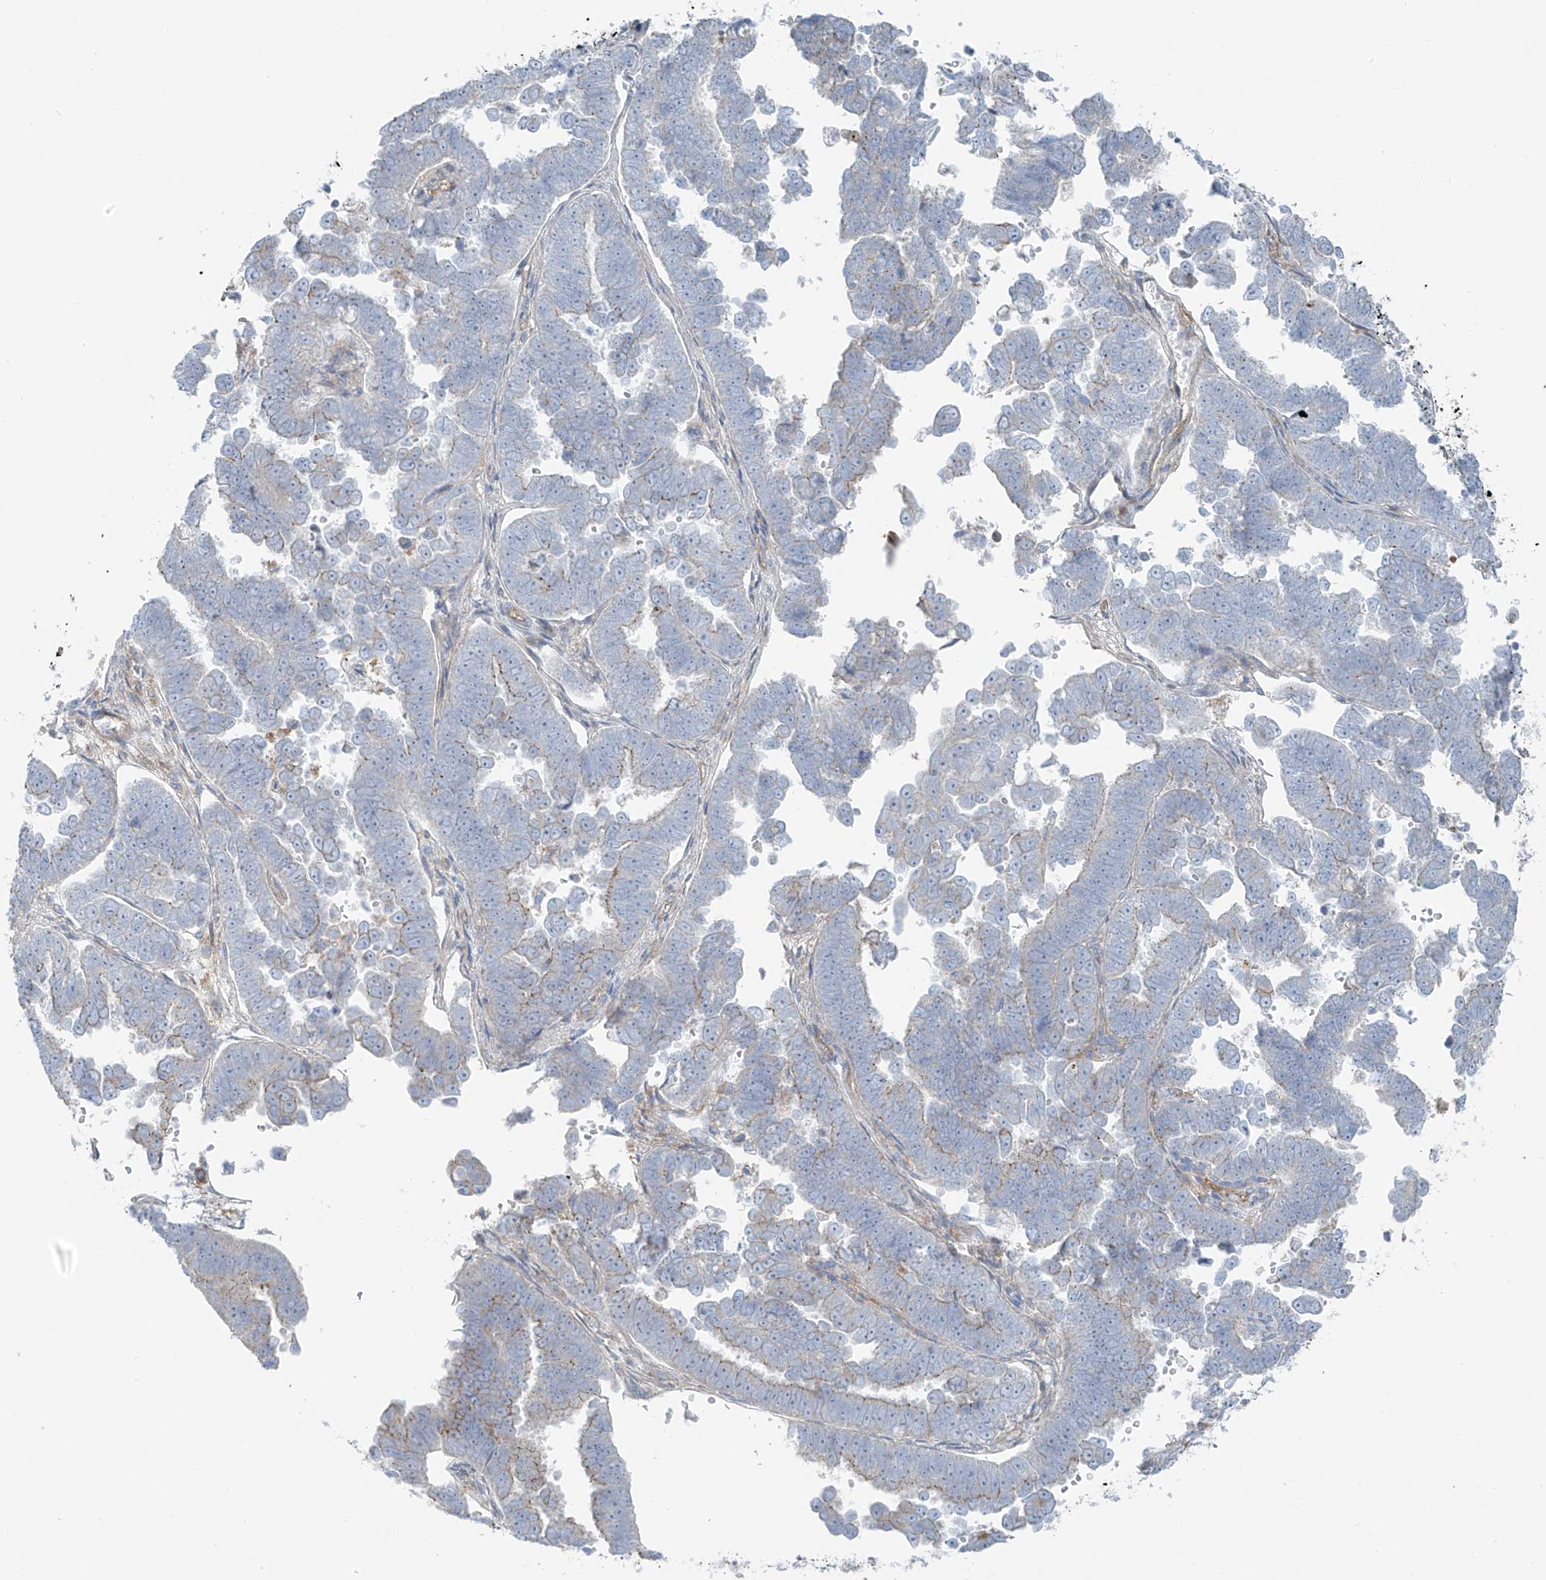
{"staining": {"intensity": "weak", "quantity": "<25%", "location": "cytoplasmic/membranous"}, "tissue": "endometrial cancer", "cell_type": "Tumor cells", "image_type": "cancer", "snomed": [{"axis": "morphology", "description": "Adenocarcinoma, NOS"}, {"axis": "topography", "description": "Endometrium"}], "caption": "IHC of human endometrial adenocarcinoma exhibits no expression in tumor cells.", "gene": "VAMP5", "patient": {"sex": "female", "age": 75}}